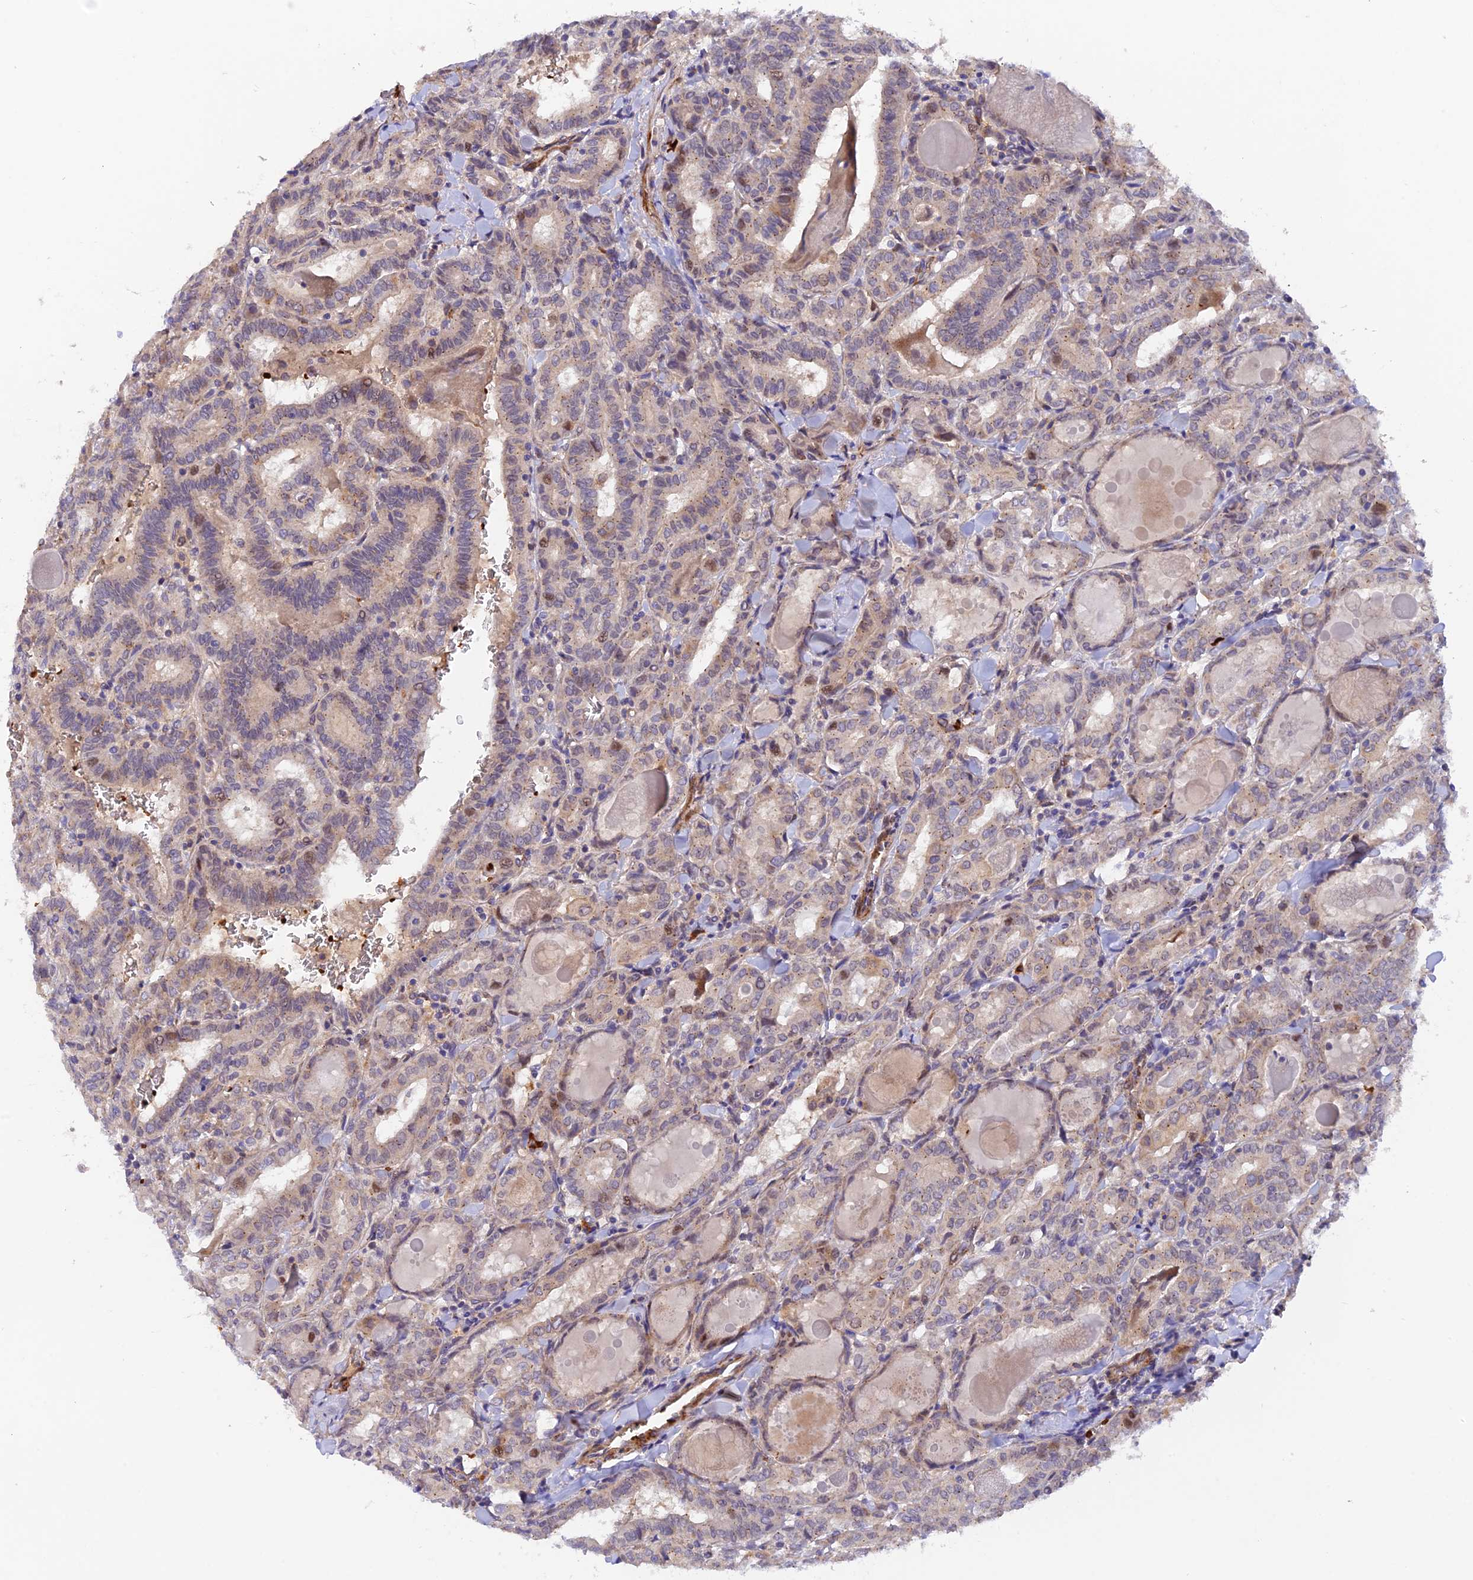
{"staining": {"intensity": "weak", "quantity": "<25%", "location": "cytoplasmic/membranous"}, "tissue": "thyroid cancer", "cell_type": "Tumor cells", "image_type": "cancer", "snomed": [{"axis": "morphology", "description": "Papillary adenocarcinoma, NOS"}, {"axis": "topography", "description": "Thyroid gland"}], "caption": "An image of thyroid papillary adenocarcinoma stained for a protein reveals no brown staining in tumor cells.", "gene": "WDFY4", "patient": {"sex": "female", "age": 72}}